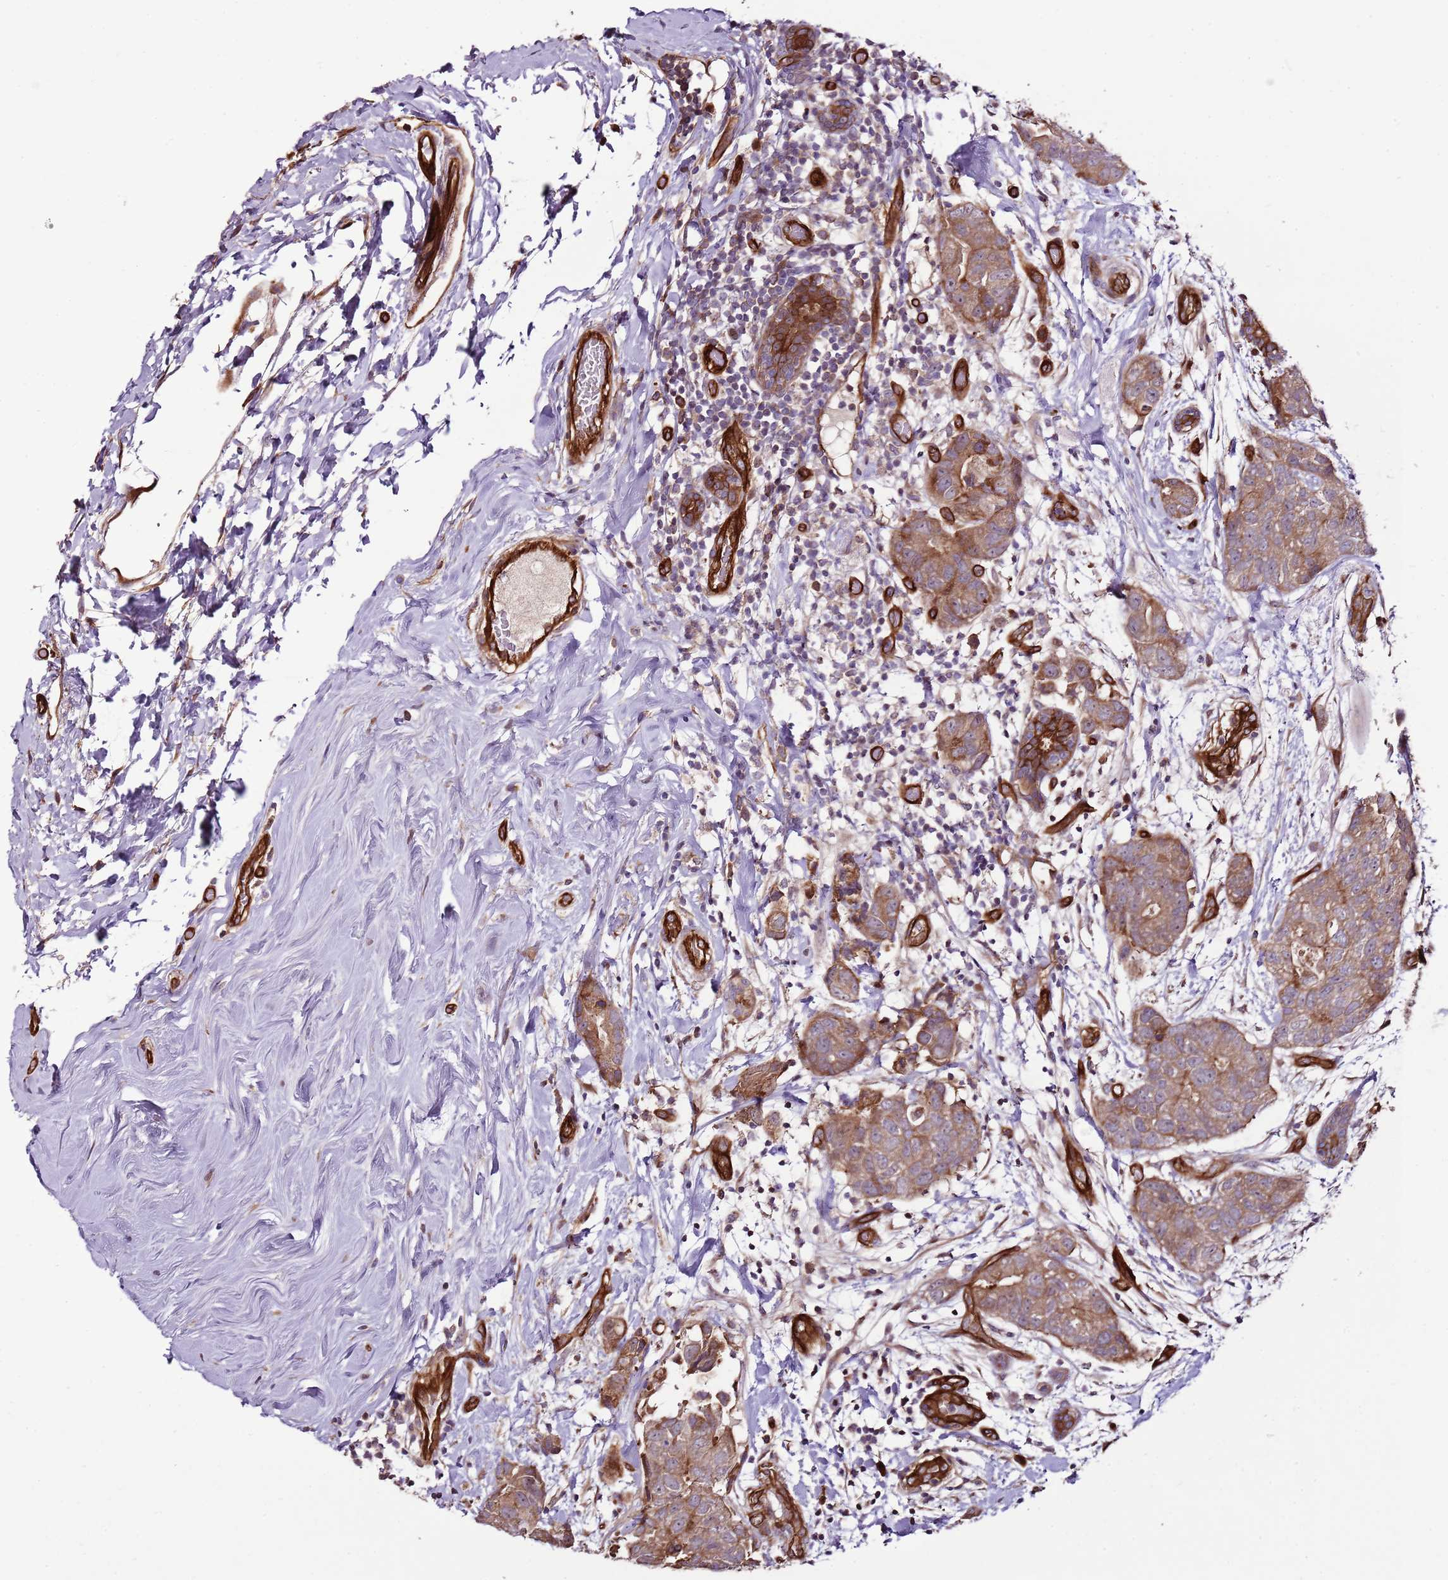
{"staining": {"intensity": "moderate", "quantity": ">75%", "location": "cytoplasmic/membranous"}, "tissue": "breast cancer", "cell_type": "Tumor cells", "image_type": "cancer", "snomed": [{"axis": "morphology", "description": "Duct carcinoma"}, {"axis": "topography", "description": "Breast"}], "caption": "Immunohistochemistry (IHC) of breast cancer (infiltrating ductal carcinoma) demonstrates medium levels of moderate cytoplasmic/membranous staining in approximately >75% of tumor cells.", "gene": "ZNF827", "patient": {"sex": "female", "age": 62}}